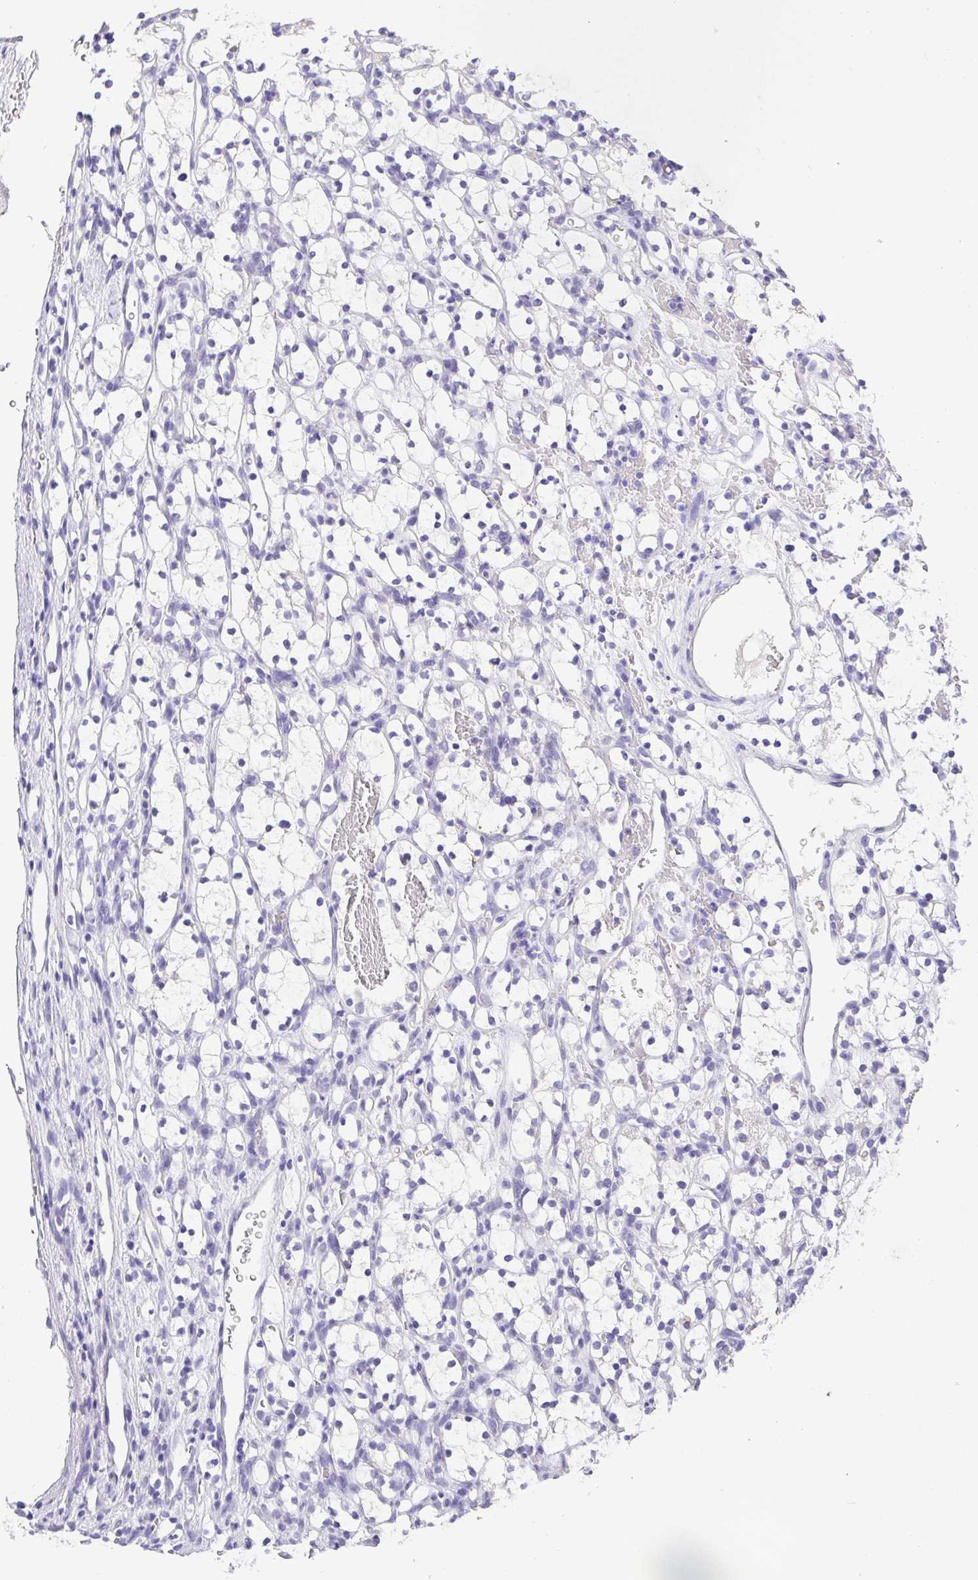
{"staining": {"intensity": "negative", "quantity": "none", "location": "none"}, "tissue": "renal cancer", "cell_type": "Tumor cells", "image_type": "cancer", "snomed": [{"axis": "morphology", "description": "Adenocarcinoma, NOS"}, {"axis": "topography", "description": "Kidney"}], "caption": "Micrograph shows no protein expression in tumor cells of renal adenocarcinoma tissue. (DAB immunohistochemistry, high magnification).", "gene": "SPATA4", "patient": {"sex": "female", "age": 69}}